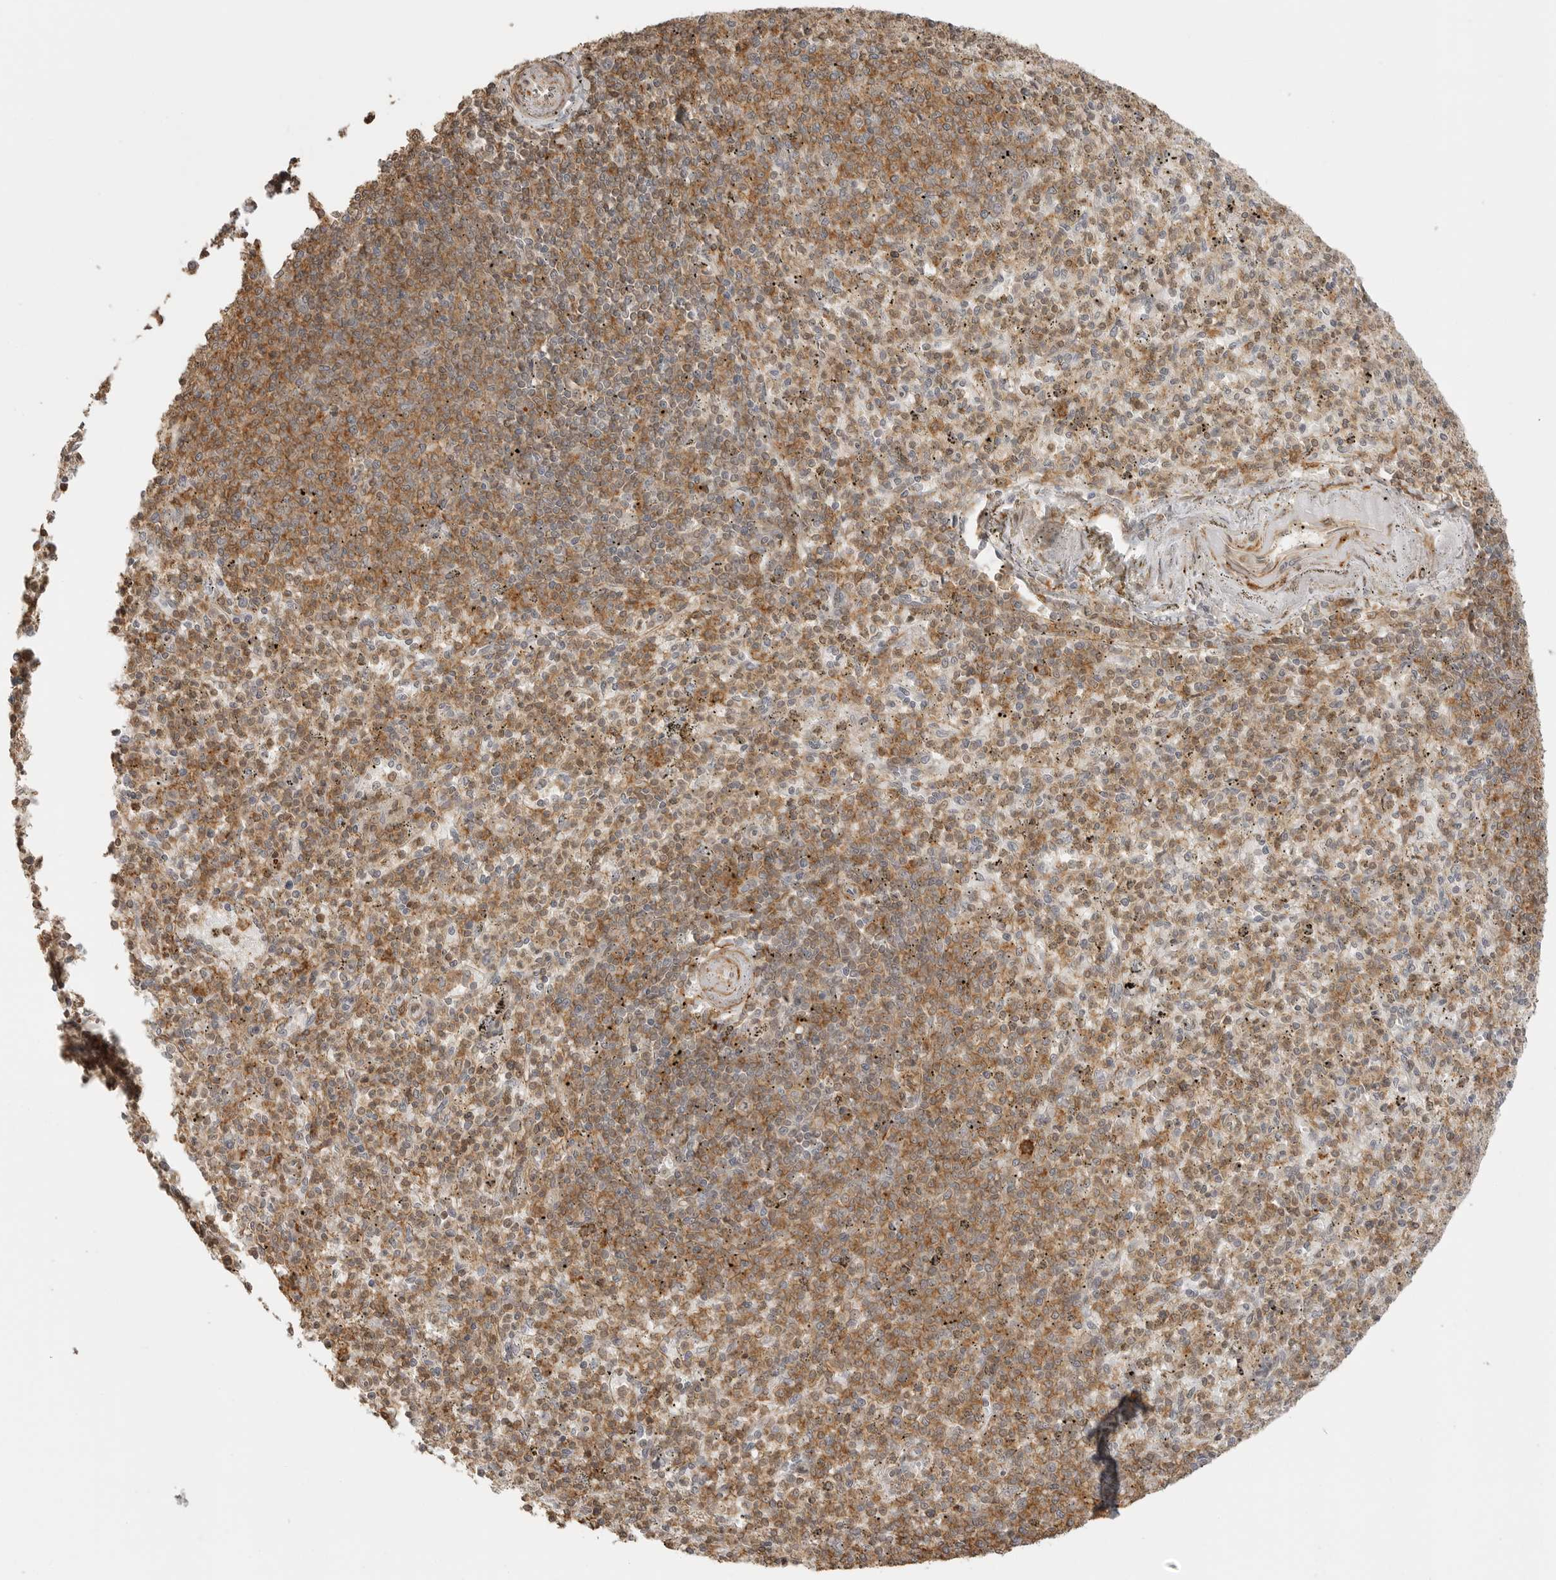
{"staining": {"intensity": "moderate", "quantity": ">75%", "location": "cytoplasmic/membranous"}, "tissue": "spleen", "cell_type": "Cells in red pulp", "image_type": "normal", "snomed": [{"axis": "morphology", "description": "Normal tissue, NOS"}, {"axis": "topography", "description": "Spleen"}], "caption": "Protein expression analysis of unremarkable spleen displays moderate cytoplasmic/membranous staining in approximately >75% of cells in red pulp.", "gene": "GPC2", "patient": {"sex": "male", "age": 72}}